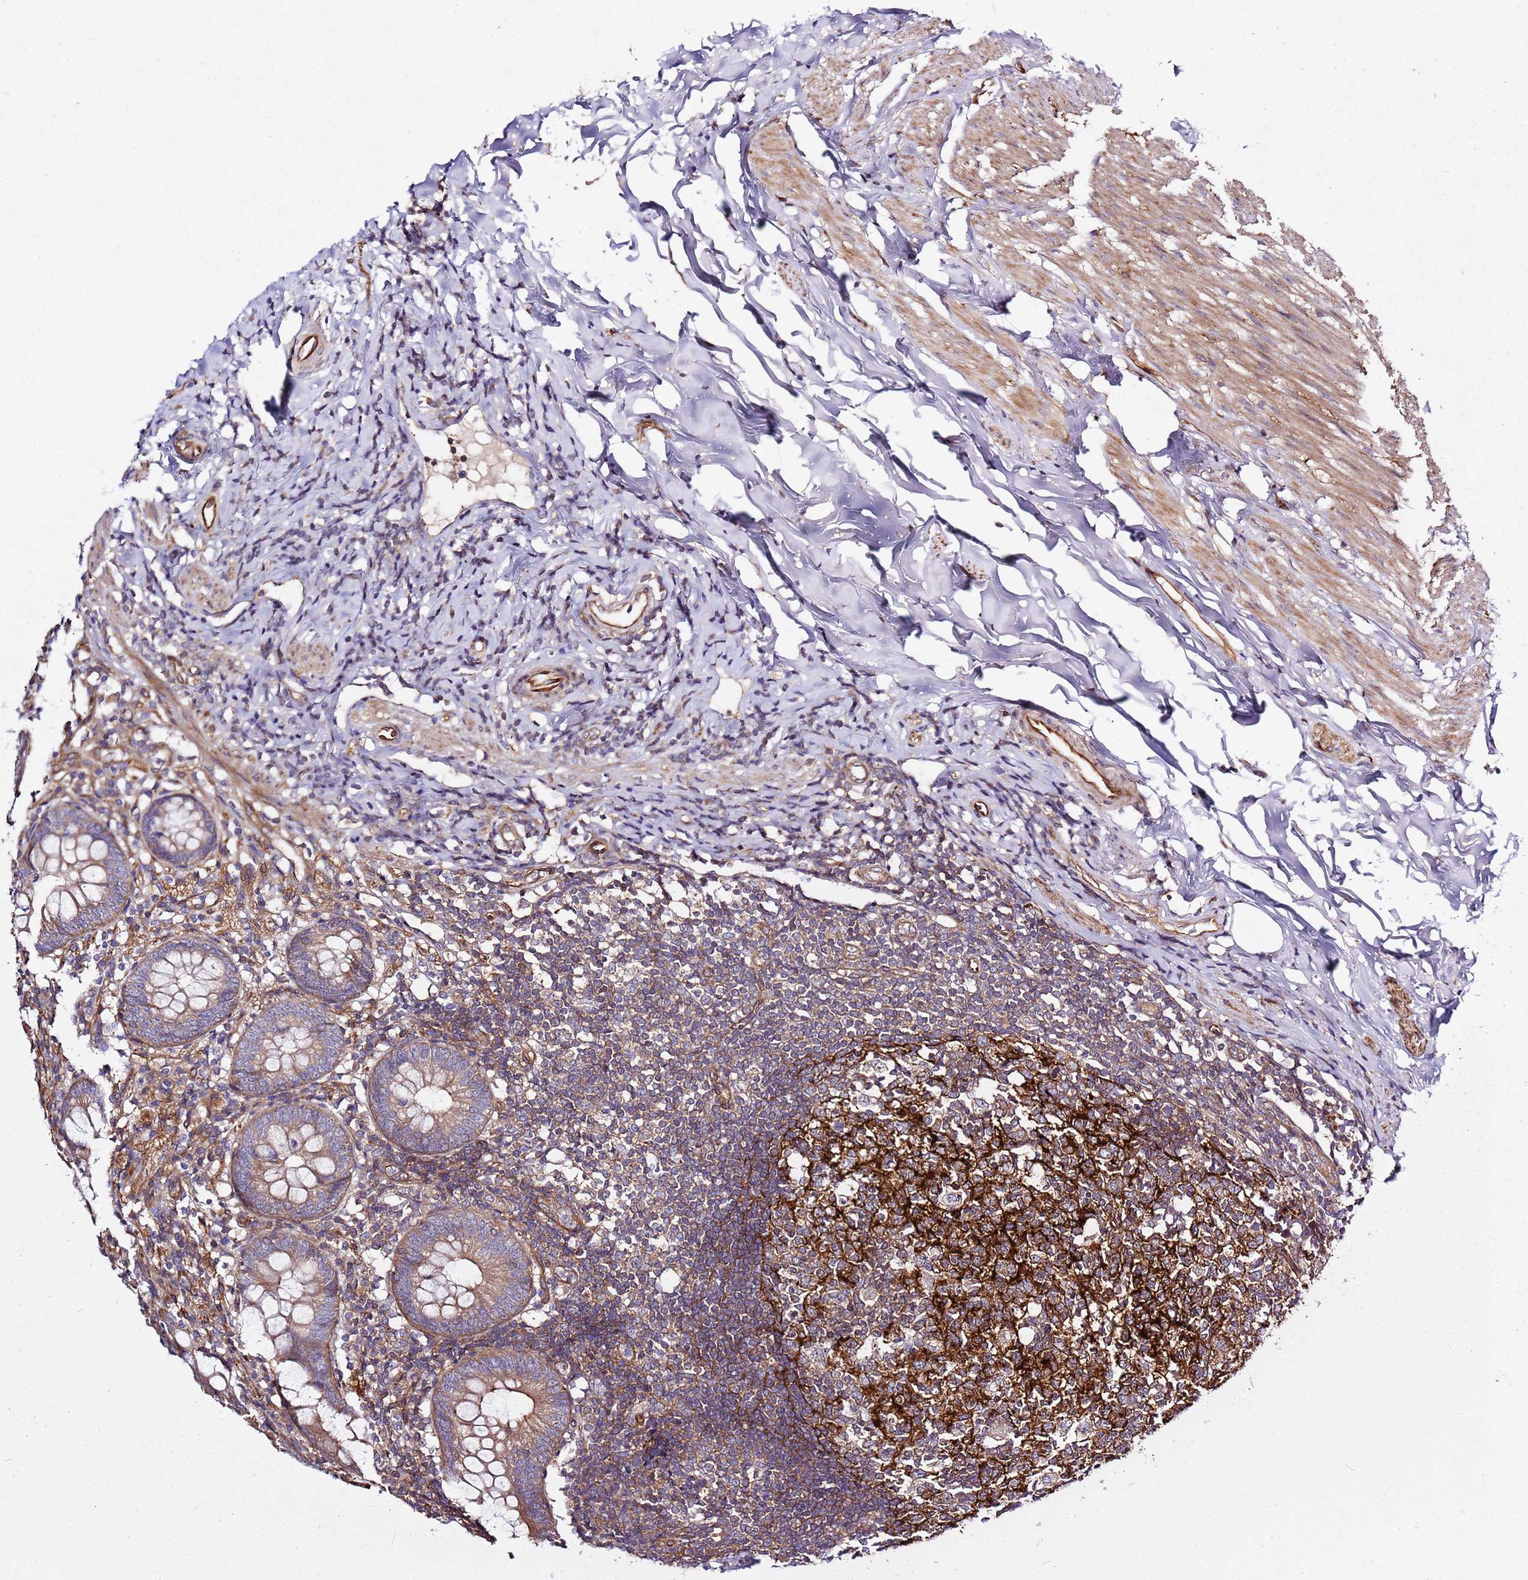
{"staining": {"intensity": "moderate", "quantity": ">75%", "location": "cytoplasmic/membranous"}, "tissue": "appendix", "cell_type": "Glandular cells", "image_type": "normal", "snomed": [{"axis": "morphology", "description": "Normal tissue, NOS"}, {"axis": "topography", "description": "Appendix"}], "caption": "IHC of normal appendix demonstrates medium levels of moderate cytoplasmic/membranous staining in about >75% of glandular cells.", "gene": "GNL1", "patient": {"sex": "female", "age": 54}}